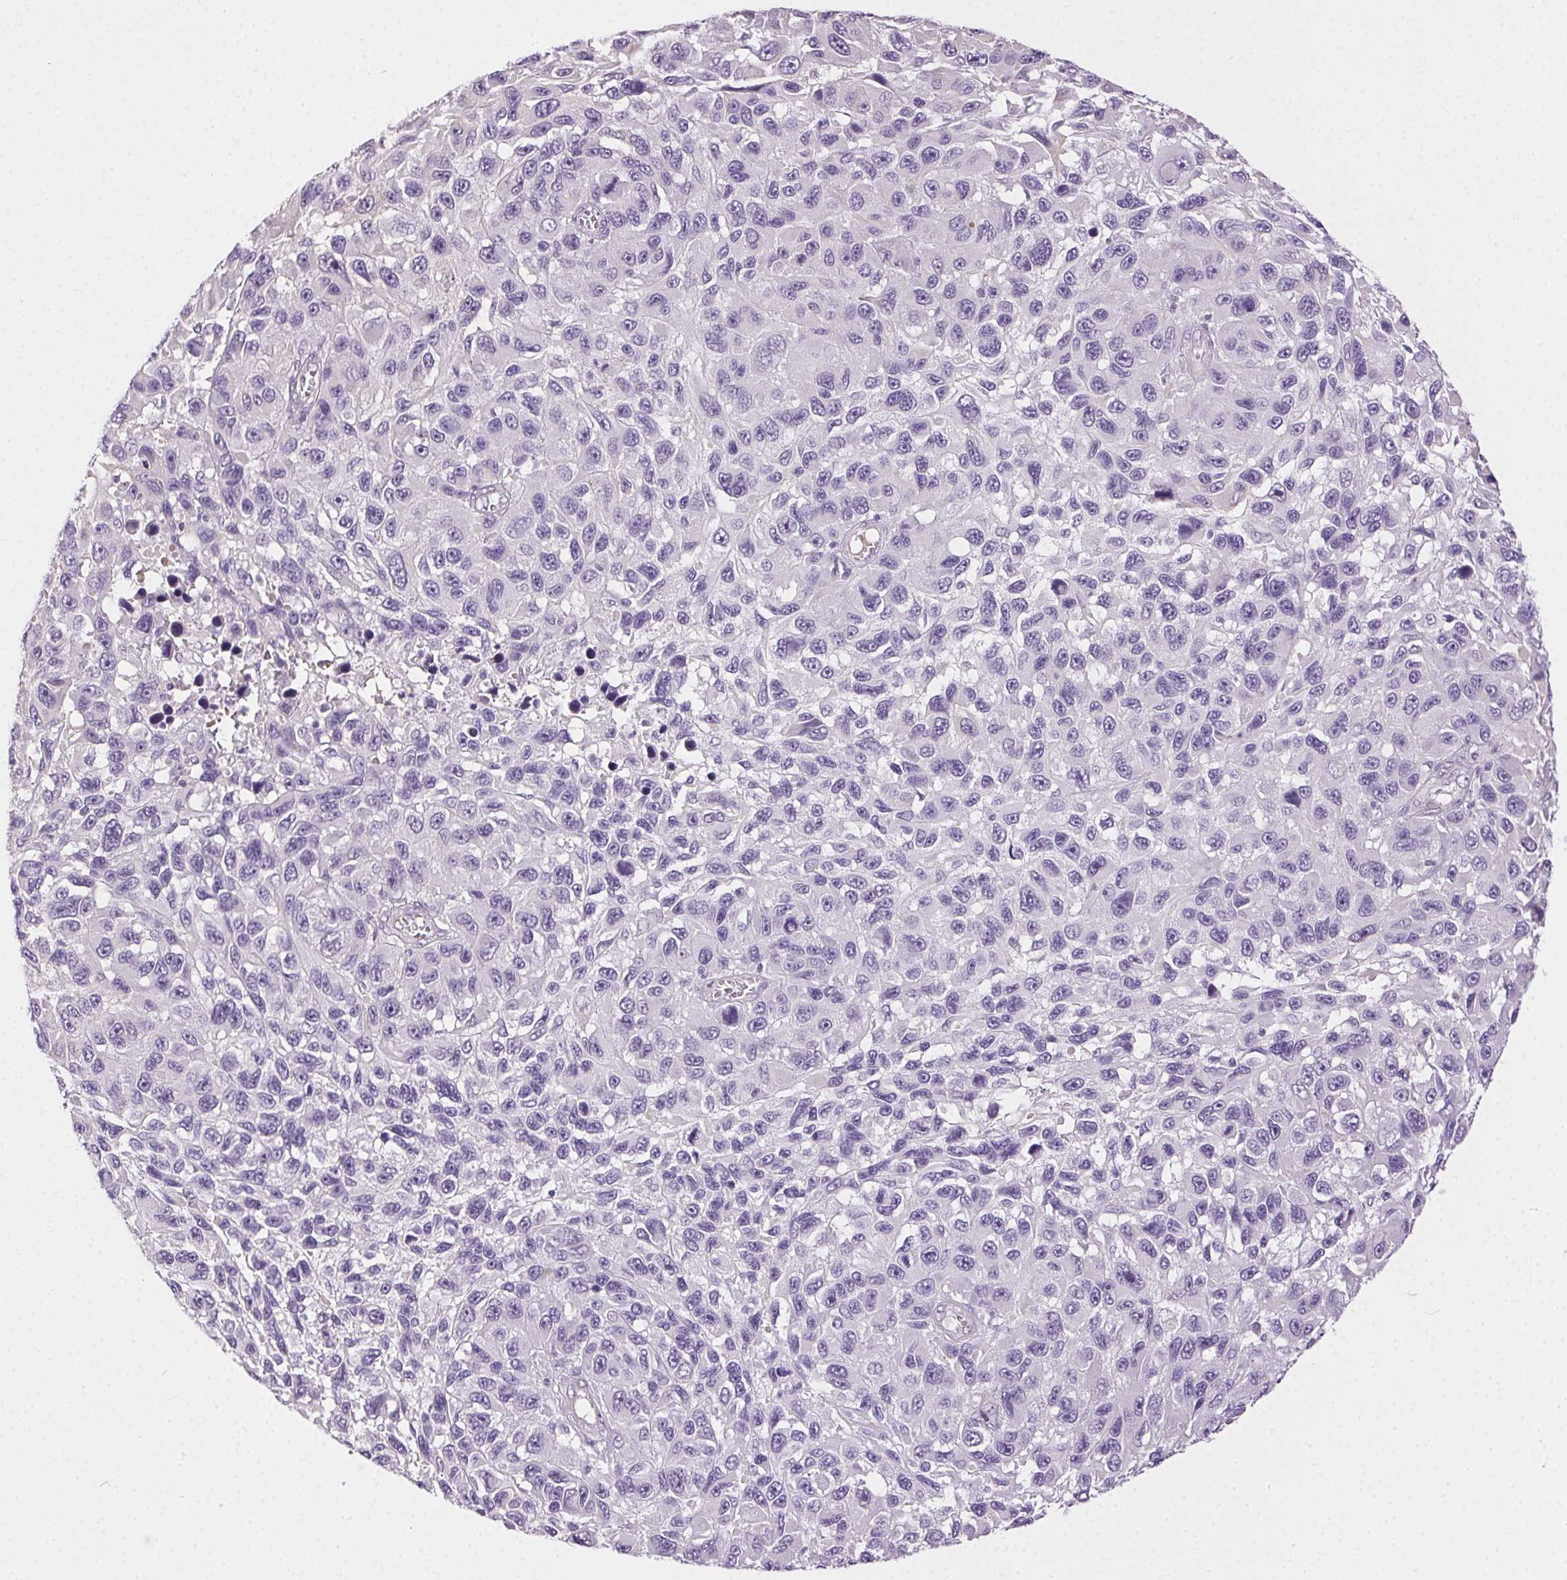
{"staining": {"intensity": "negative", "quantity": "none", "location": "none"}, "tissue": "melanoma", "cell_type": "Tumor cells", "image_type": "cancer", "snomed": [{"axis": "morphology", "description": "Malignant melanoma, NOS"}, {"axis": "topography", "description": "Skin"}], "caption": "DAB immunohistochemical staining of malignant melanoma demonstrates no significant positivity in tumor cells.", "gene": "SYCE2", "patient": {"sex": "male", "age": 53}}